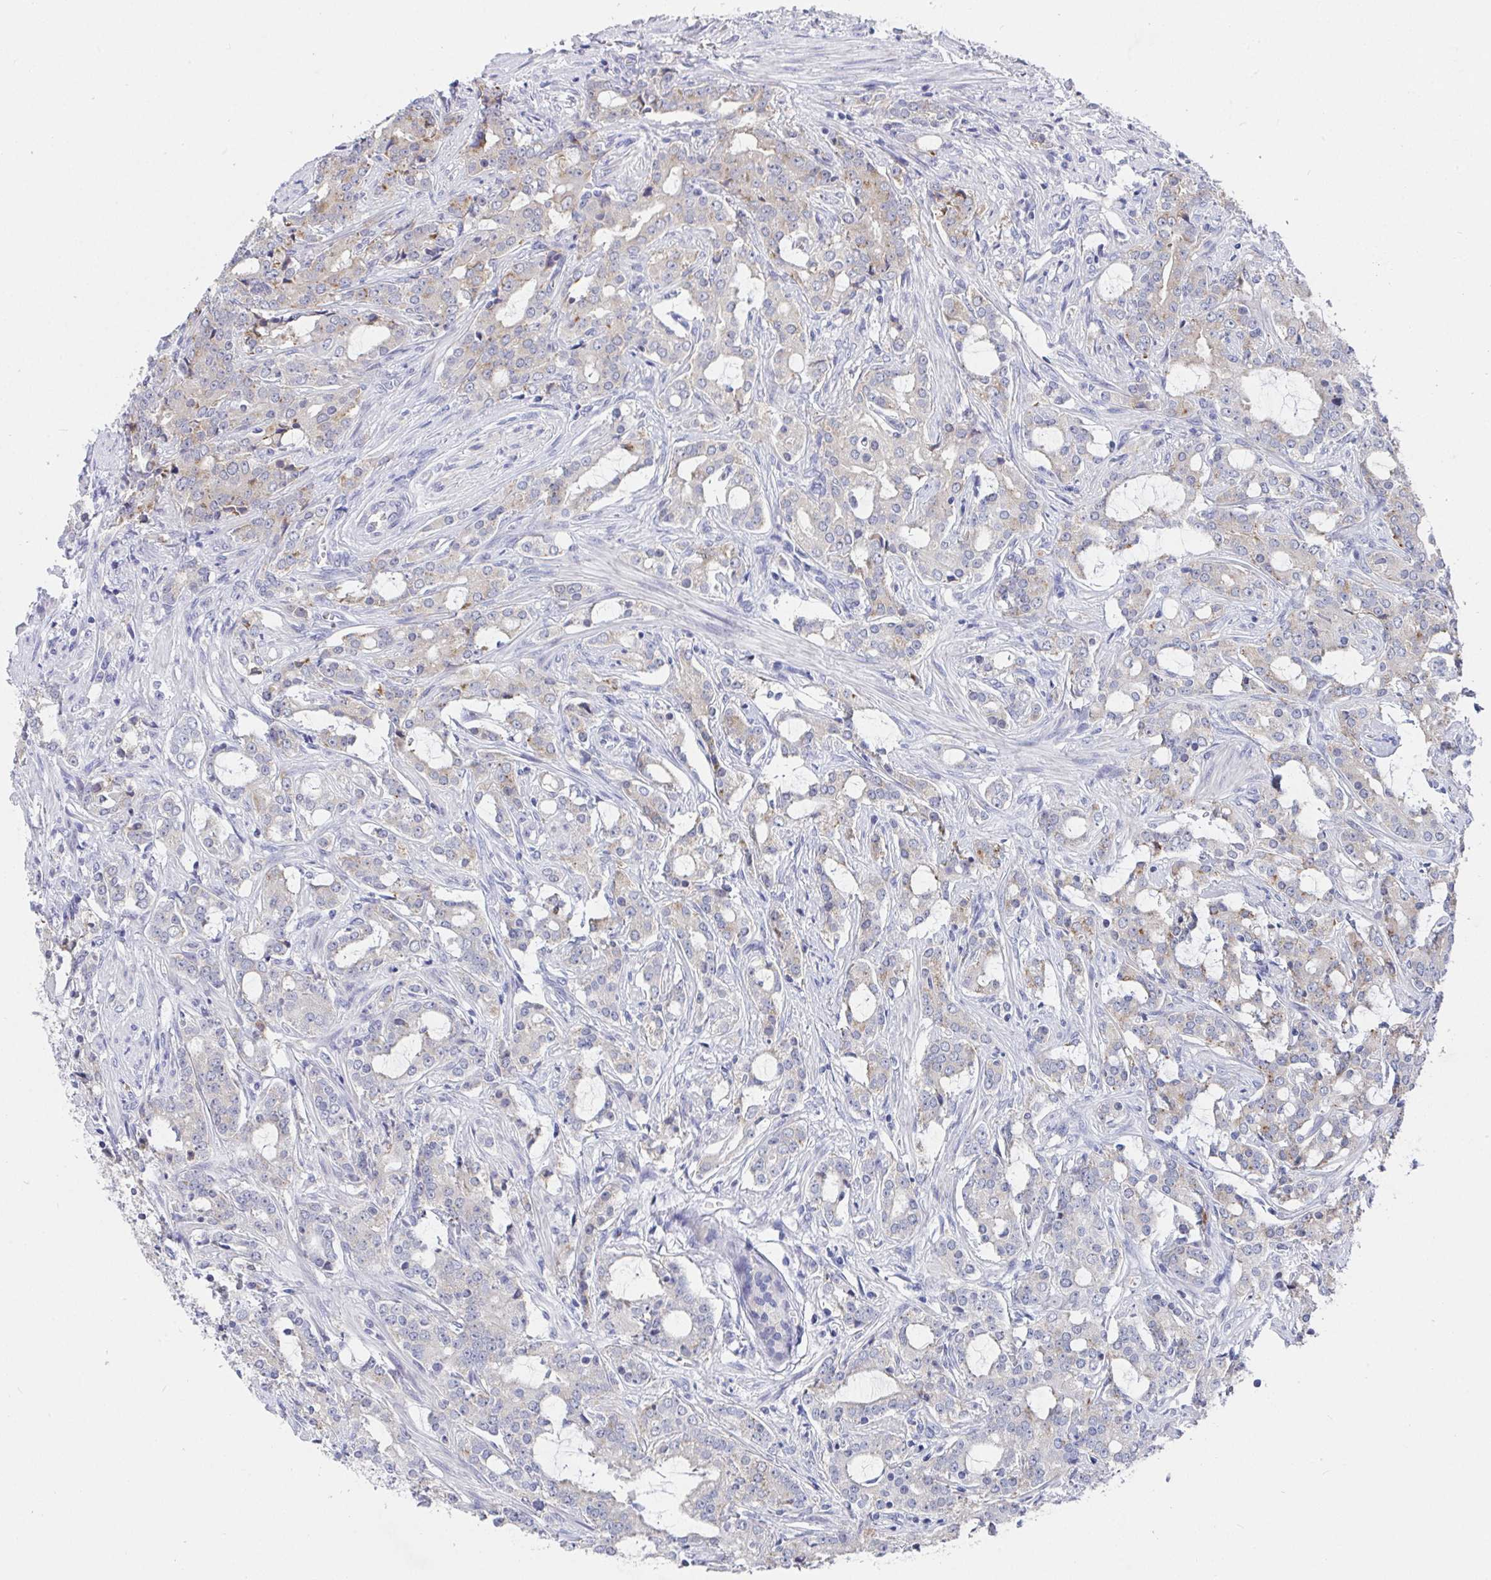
{"staining": {"intensity": "weak", "quantity": "<25%", "location": "cytoplasmic/membranous"}, "tissue": "prostate cancer", "cell_type": "Tumor cells", "image_type": "cancer", "snomed": [{"axis": "morphology", "description": "Adenocarcinoma, Medium grade"}, {"axis": "topography", "description": "Prostate"}], "caption": "High magnification brightfield microscopy of prostate cancer stained with DAB (3,3'-diaminobenzidine) (brown) and counterstained with hematoxylin (blue): tumor cells show no significant positivity. (Brightfield microscopy of DAB (3,3'-diaminobenzidine) IHC at high magnification).", "gene": "TAS2R39", "patient": {"sex": "male", "age": 57}}